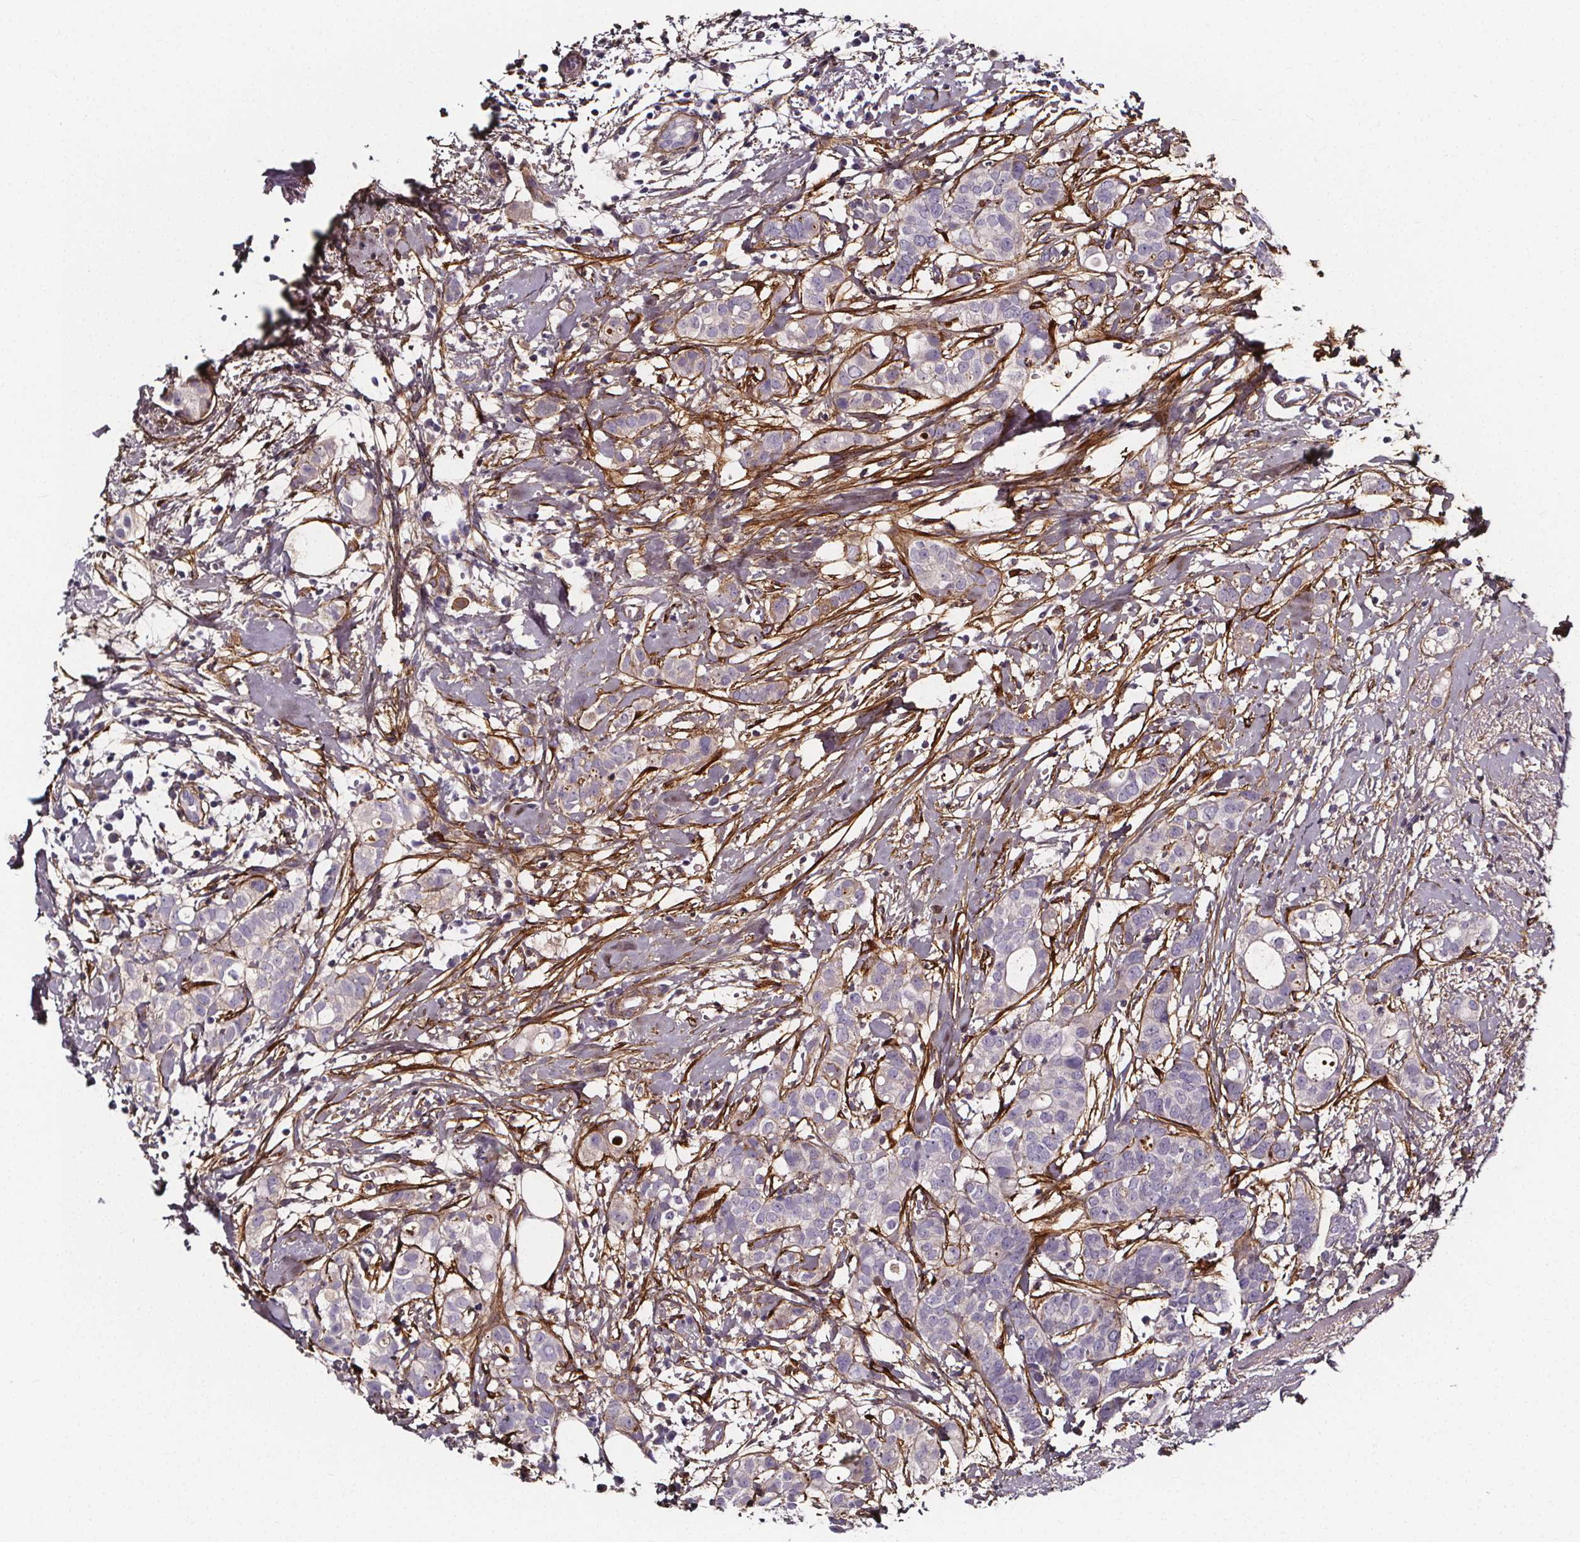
{"staining": {"intensity": "negative", "quantity": "none", "location": "none"}, "tissue": "breast cancer", "cell_type": "Tumor cells", "image_type": "cancer", "snomed": [{"axis": "morphology", "description": "Duct carcinoma"}, {"axis": "topography", "description": "Breast"}], "caption": "High magnification brightfield microscopy of breast infiltrating ductal carcinoma stained with DAB (3,3'-diaminobenzidine) (brown) and counterstained with hematoxylin (blue): tumor cells show no significant expression.", "gene": "AEBP1", "patient": {"sex": "female", "age": 40}}